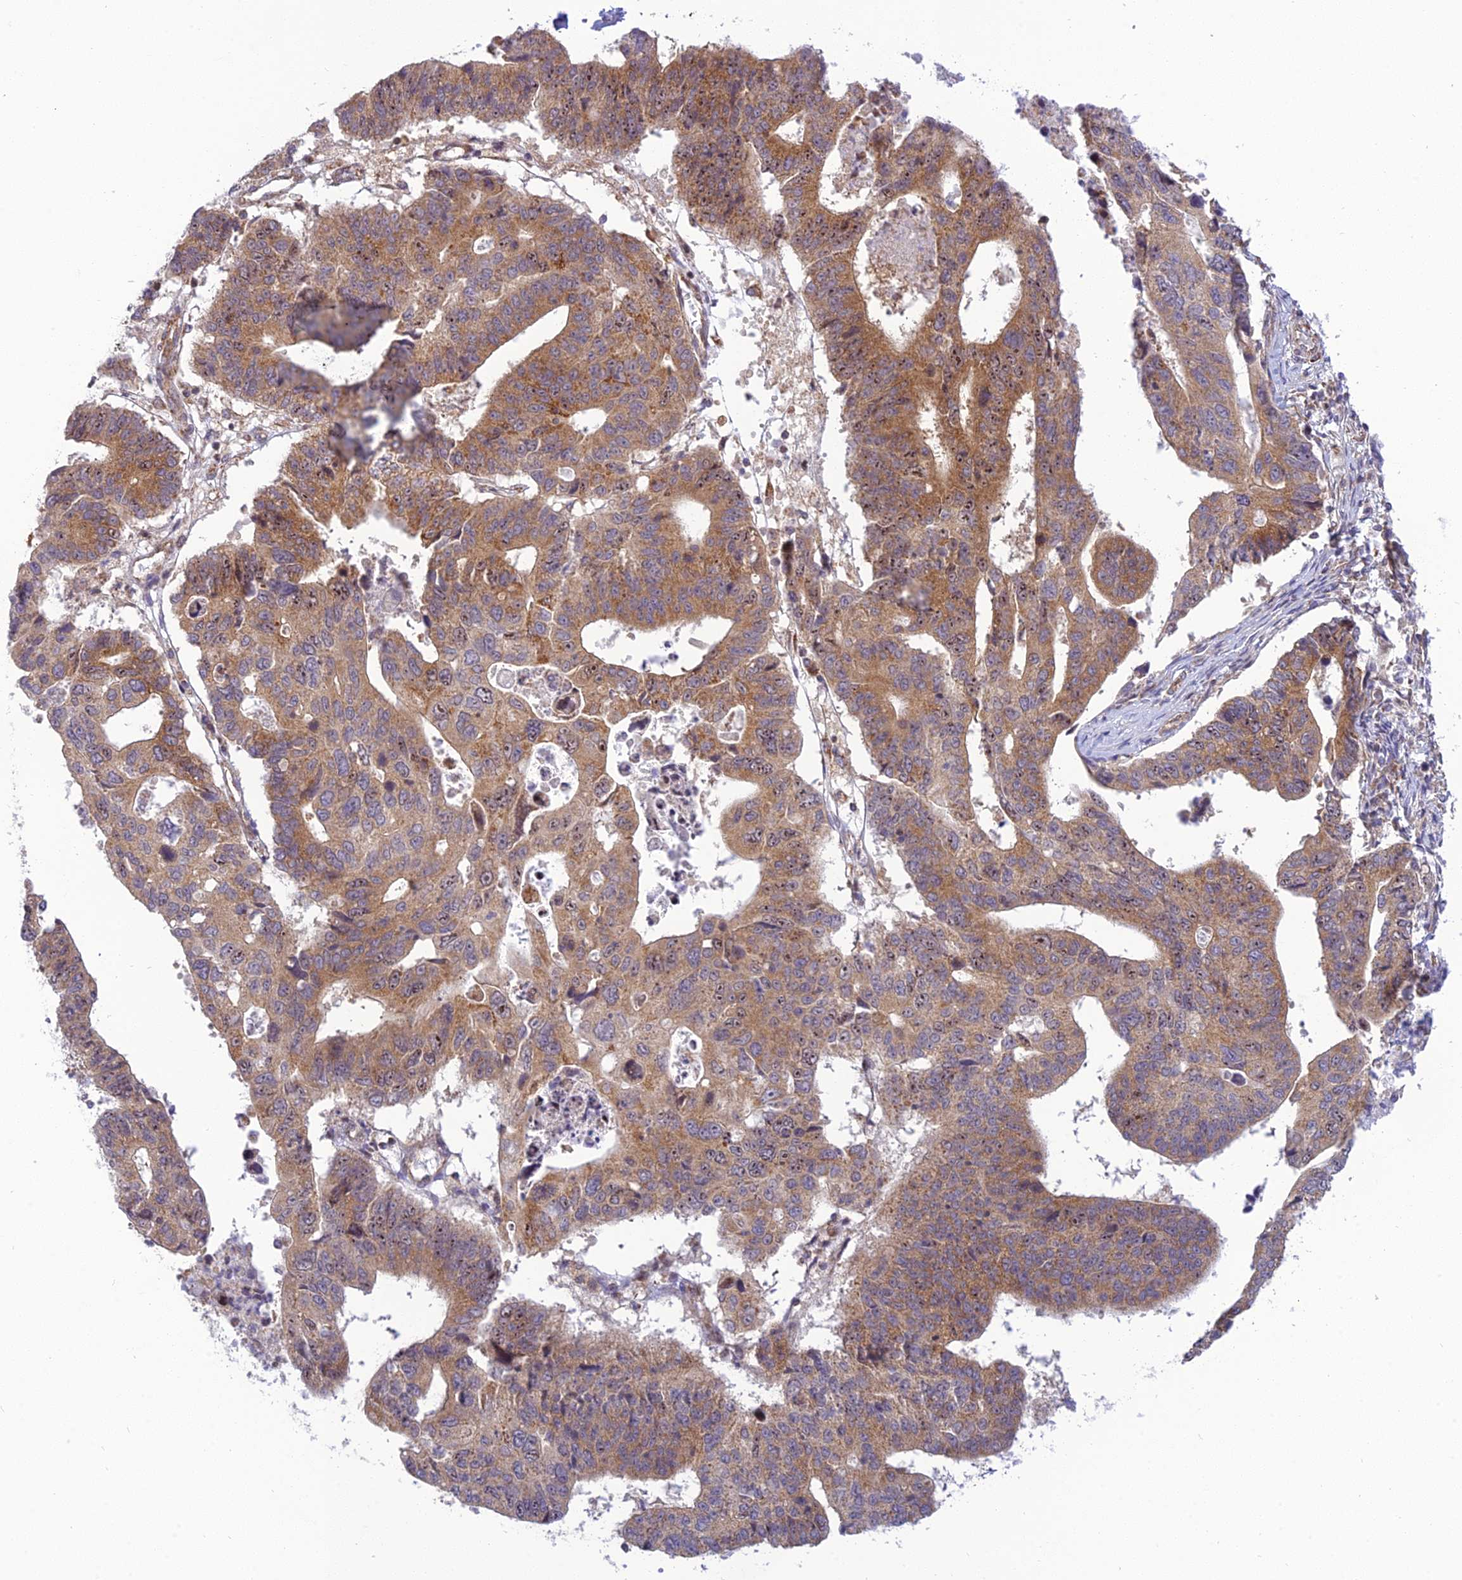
{"staining": {"intensity": "moderate", "quantity": ">75%", "location": "cytoplasmic/membranous,nuclear"}, "tissue": "stomach cancer", "cell_type": "Tumor cells", "image_type": "cancer", "snomed": [{"axis": "morphology", "description": "Adenocarcinoma, NOS"}, {"axis": "topography", "description": "Stomach"}], "caption": "Protein expression analysis of human stomach adenocarcinoma reveals moderate cytoplasmic/membranous and nuclear staining in approximately >75% of tumor cells.", "gene": "HOOK2", "patient": {"sex": "male", "age": 59}}